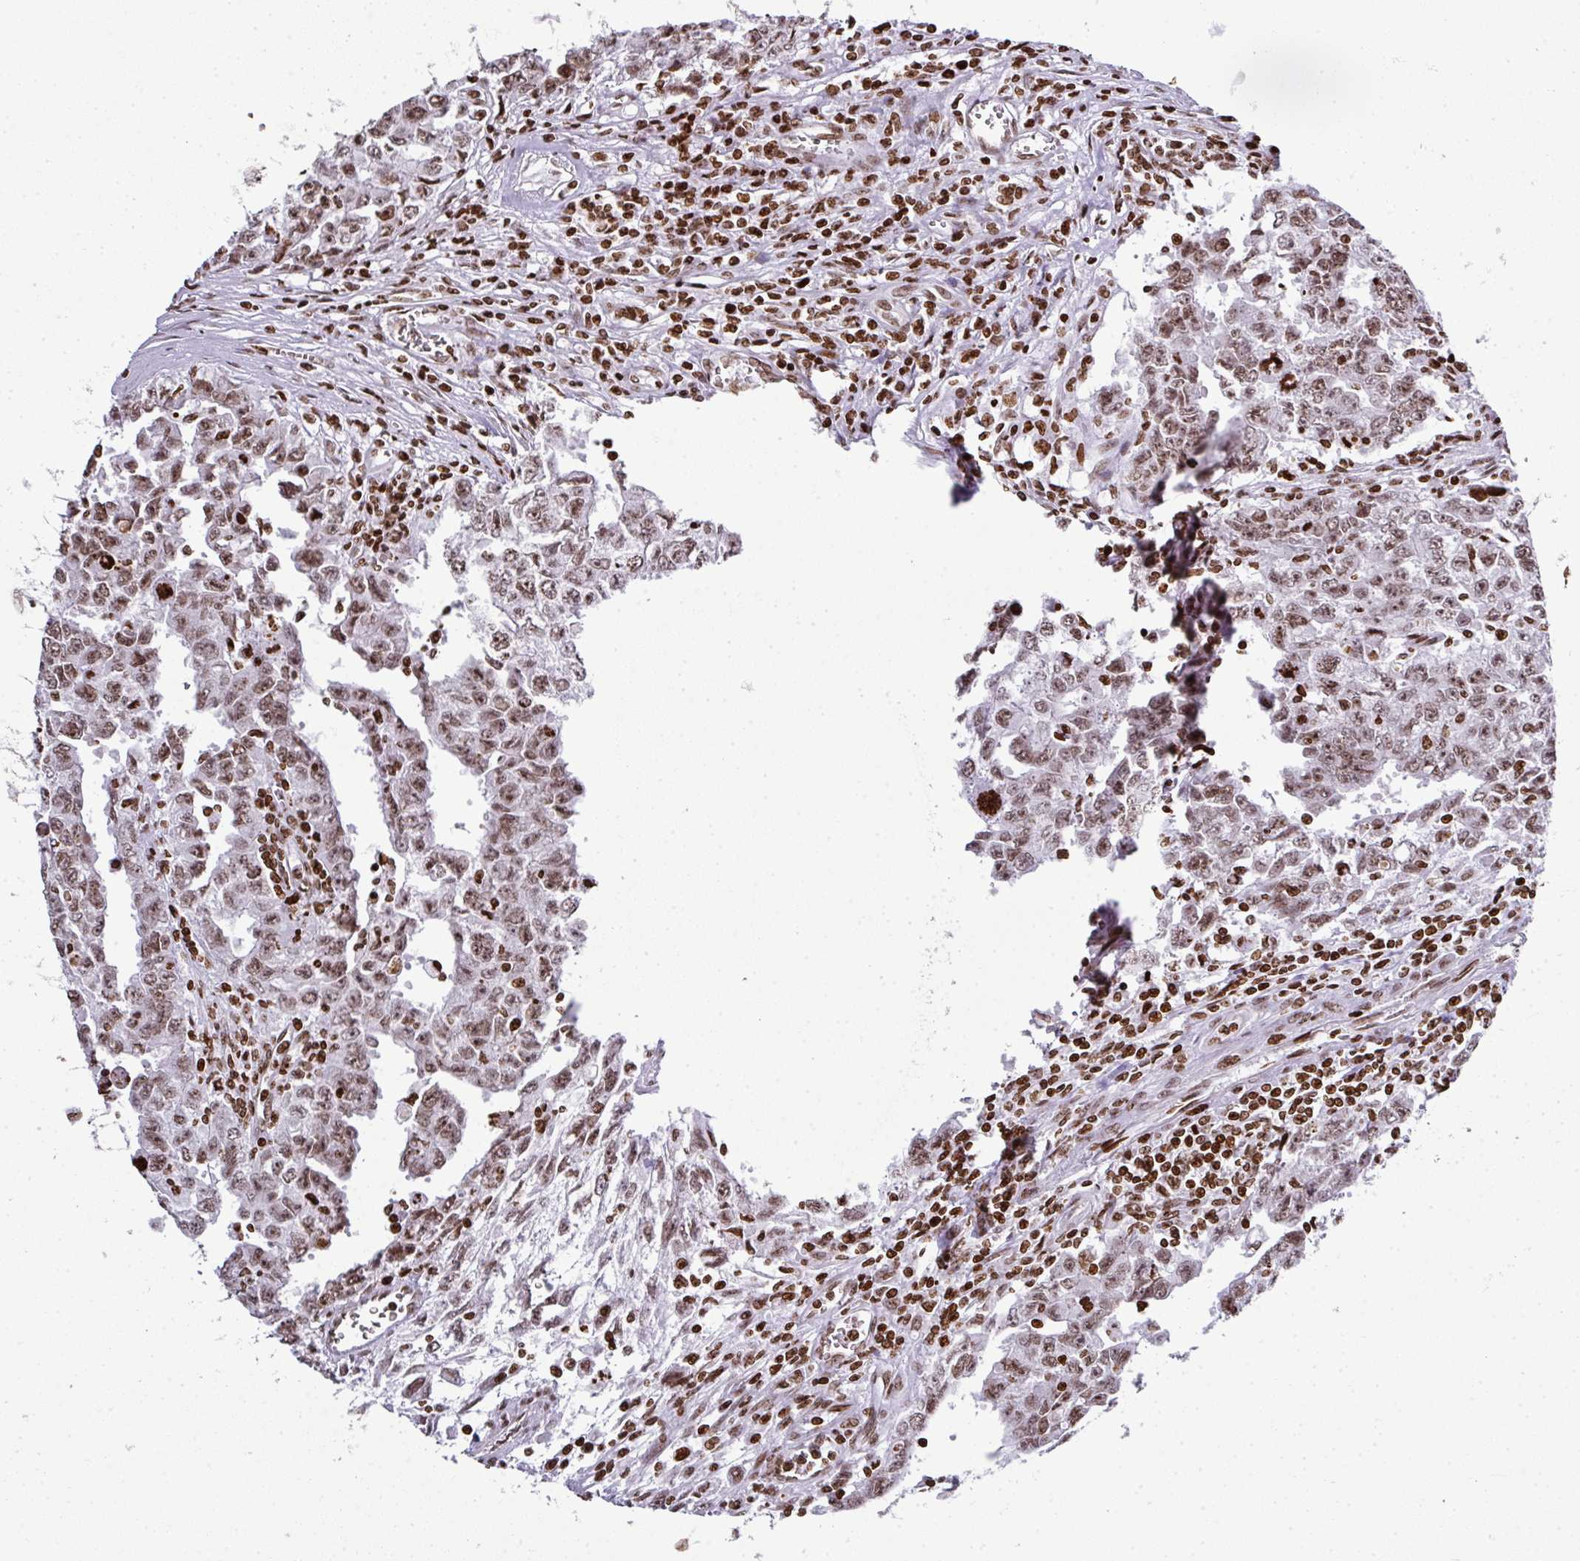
{"staining": {"intensity": "moderate", "quantity": ">75%", "location": "nuclear"}, "tissue": "testis cancer", "cell_type": "Tumor cells", "image_type": "cancer", "snomed": [{"axis": "morphology", "description": "Carcinoma, Embryonal, NOS"}, {"axis": "topography", "description": "Testis"}], "caption": "Immunohistochemistry (IHC) (DAB) staining of human testis embryonal carcinoma reveals moderate nuclear protein staining in about >75% of tumor cells. (brown staining indicates protein expression, while blue staining denotes nuclei).", "gene": "RASL11A", "patient": {"sex": "male", "age": 24}}